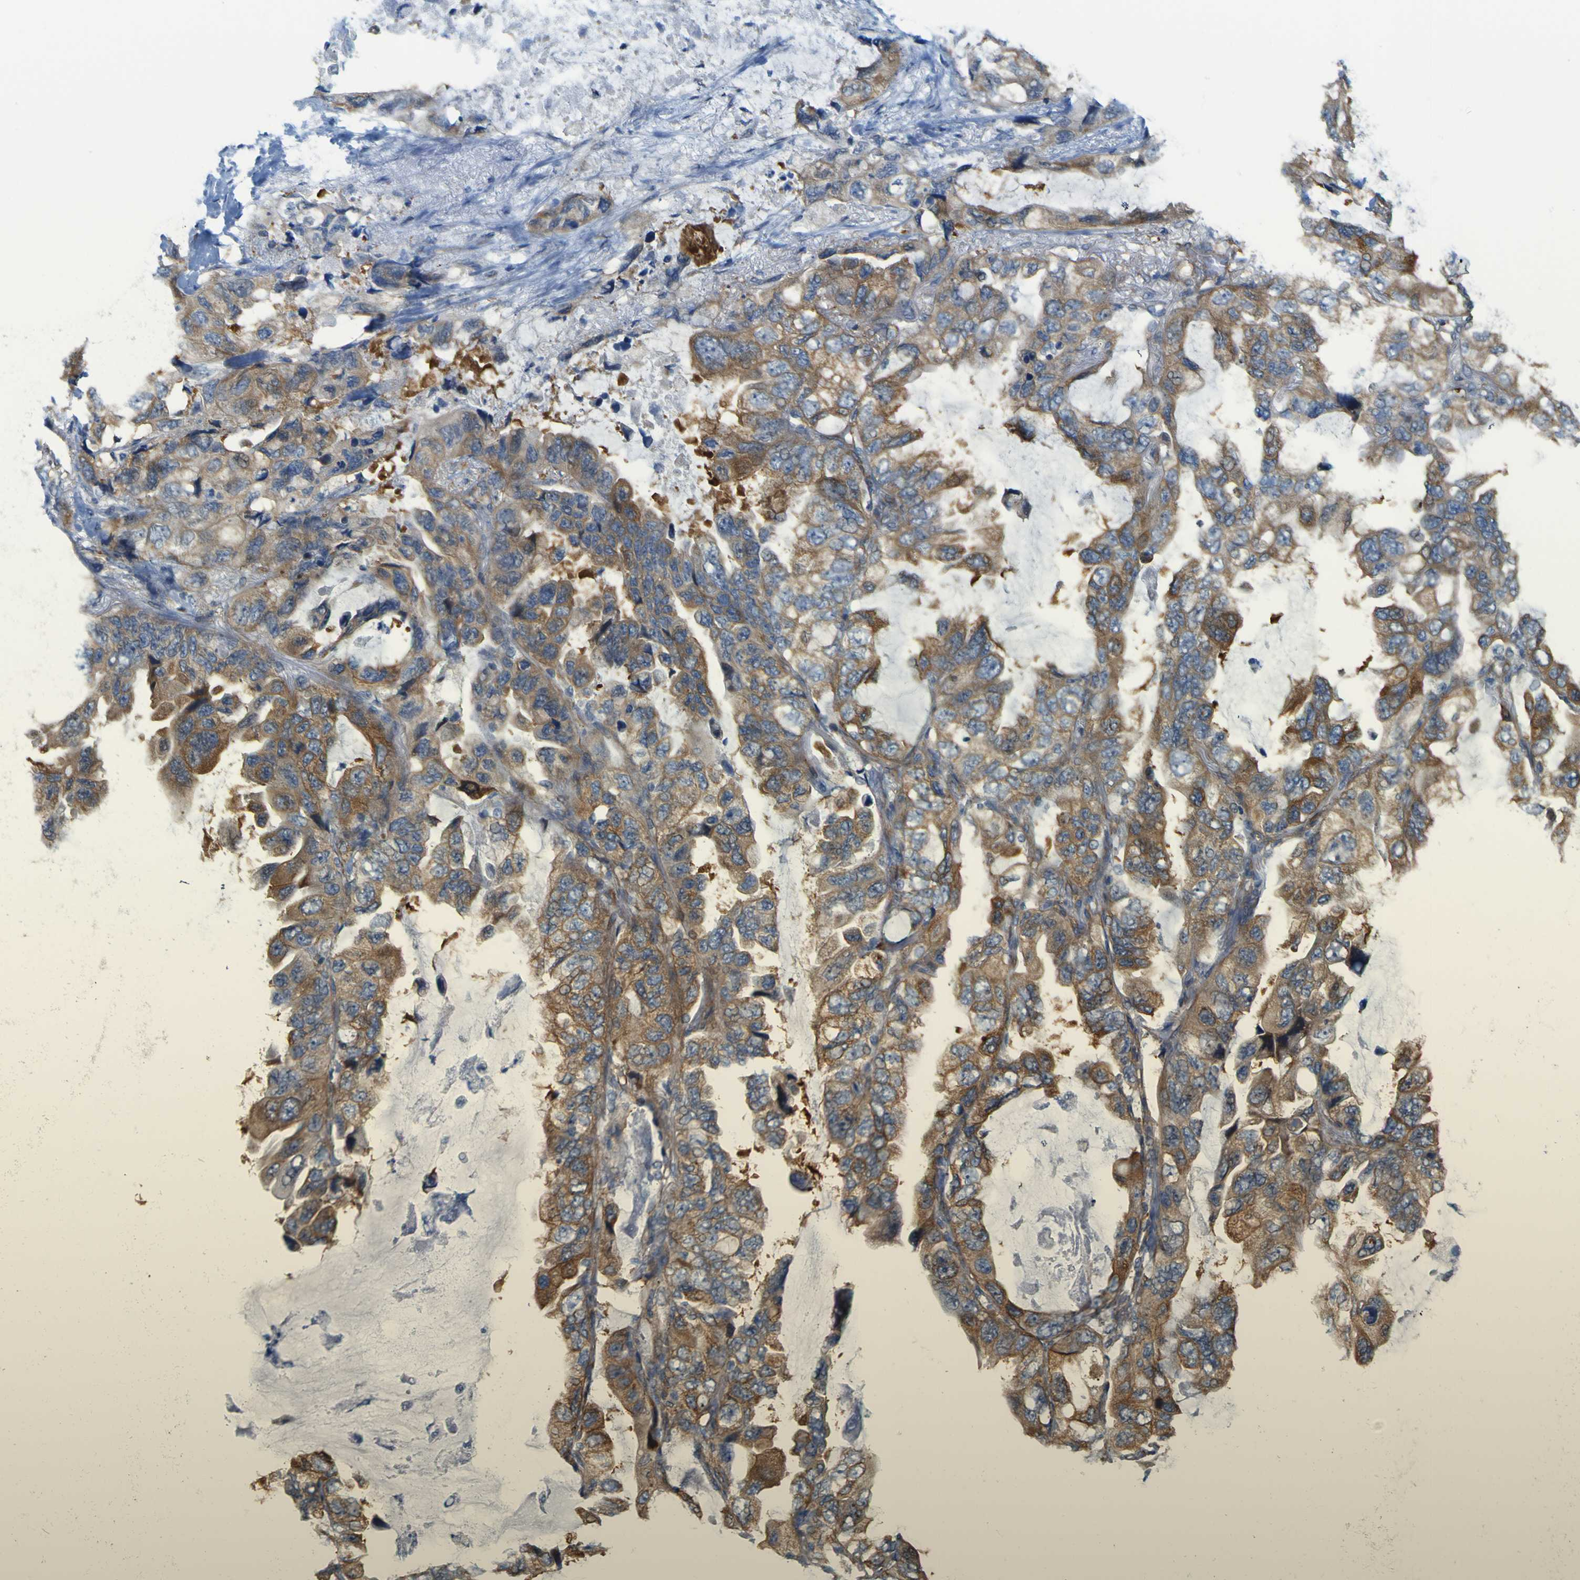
{"staining": {"intensity": "moderate", "quantity": ">75%", "location": "cytoplasmic/membranous"}, "tissue": "lung cancer", "cell_type": "Tumor cells", "image_type": "cancer", "snomed": [{"axis": "morphology", "description": "Squamous cell carcinoma, NOS"}, {"axis": "topography", "description": "Lung"}], "caption": "IHC (DAB (3,3'-diaminobenzidine)) staining of human lung cancer (squamous cell carcinoma) displays moderate cytoplasmic/membranous protein staining in approximately >75% of tumor cells.", "gene": "JPH1", "patient": {"sex": "female", "age": 73}}